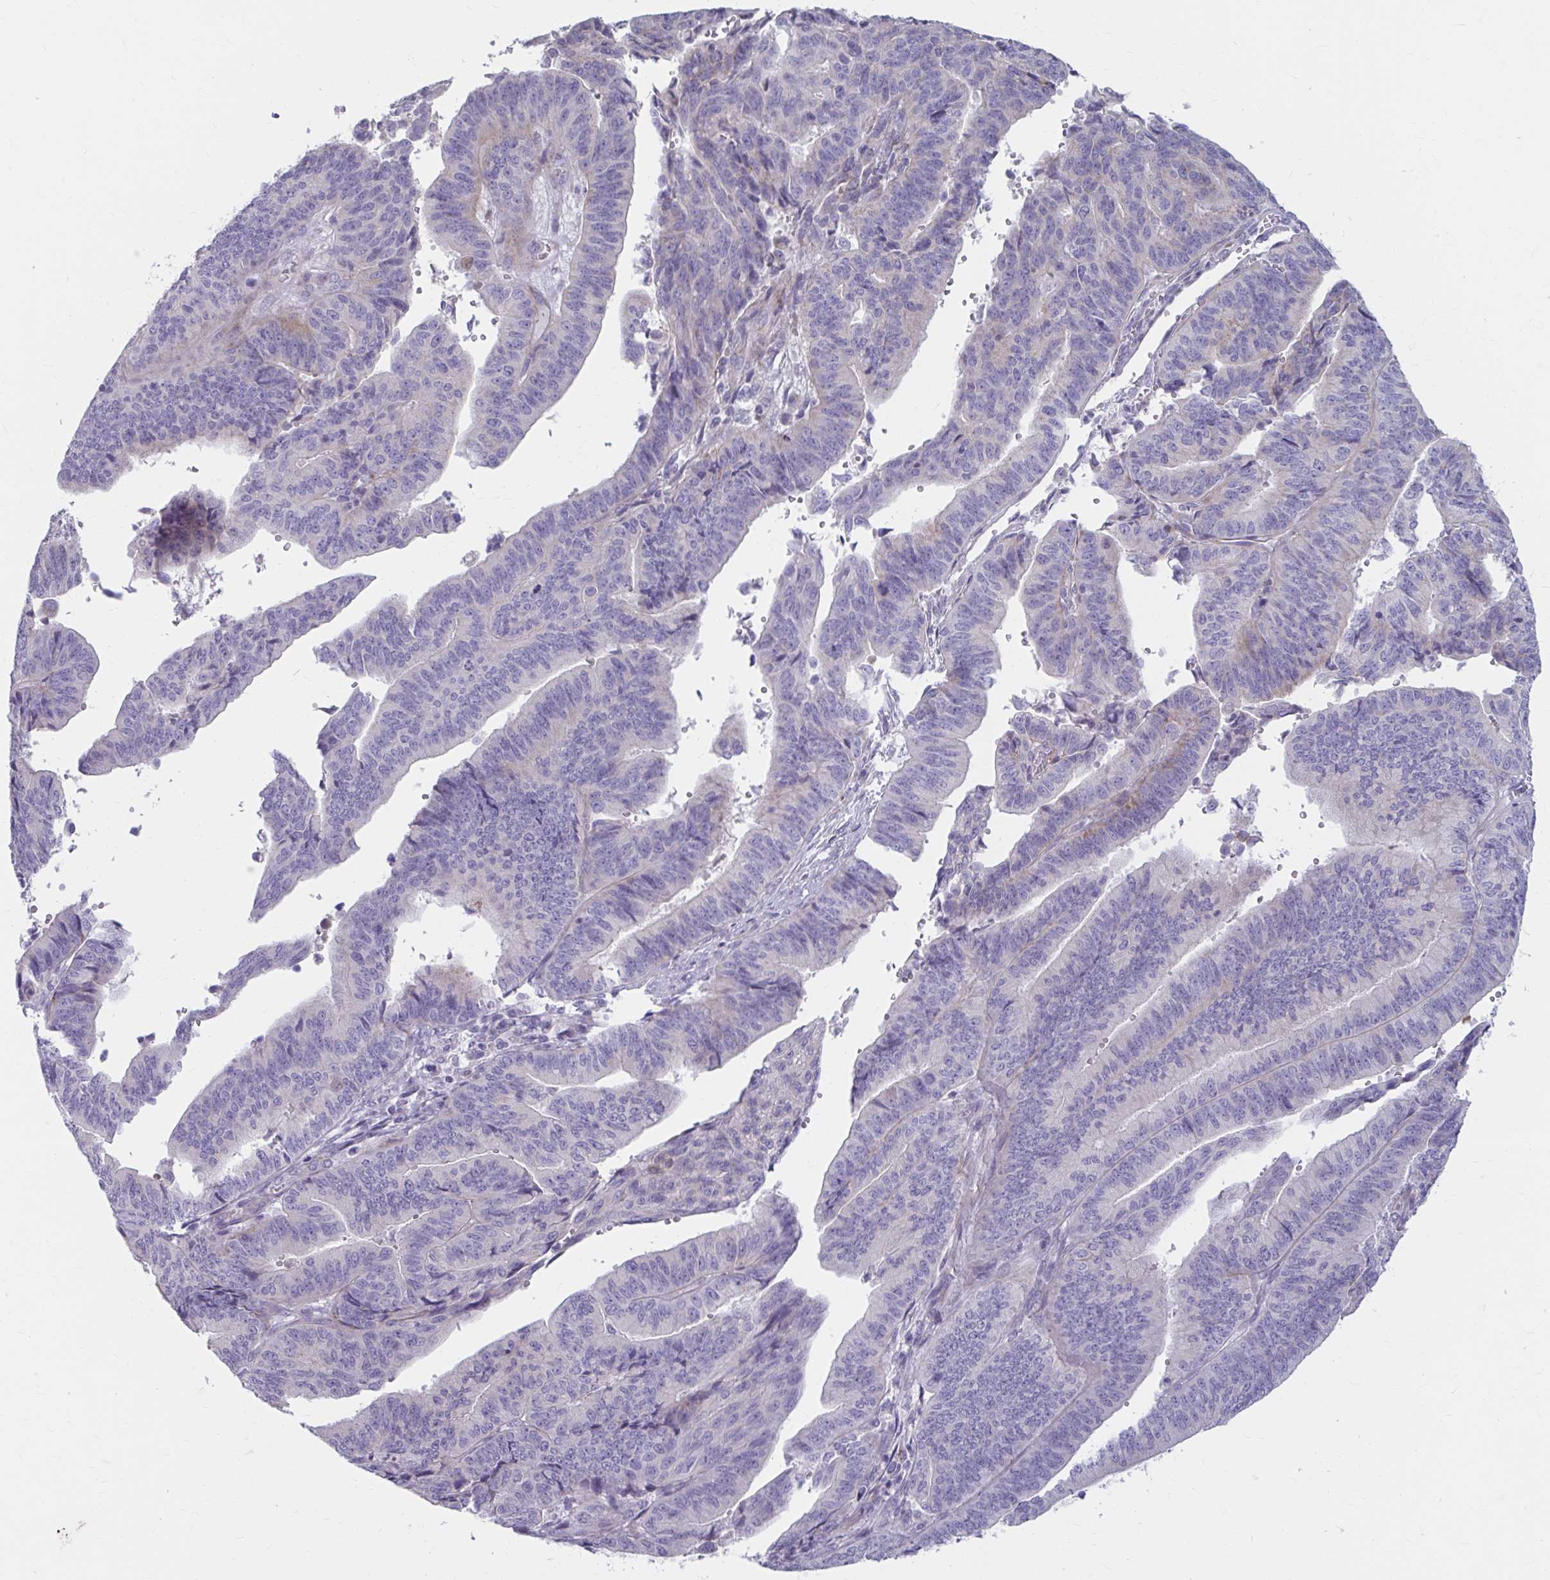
{"staining": {"intensity": "negative", "quantity": "none", "location": "none"}, "tissue": "endometrial cancer", "cell_type": "Tumor cells", "image_type": "cancer", "snomed": [{"axis": "morphology", "description": "Adenocarcinoma, NOS"}, {"axis": "topography", "description": "Endometrium"}], "caption": "Tumor cells show no significant positivity in endometrial cancer.", "gene": "MSMO1", "patient": {"sex": "female", "age": 65}}